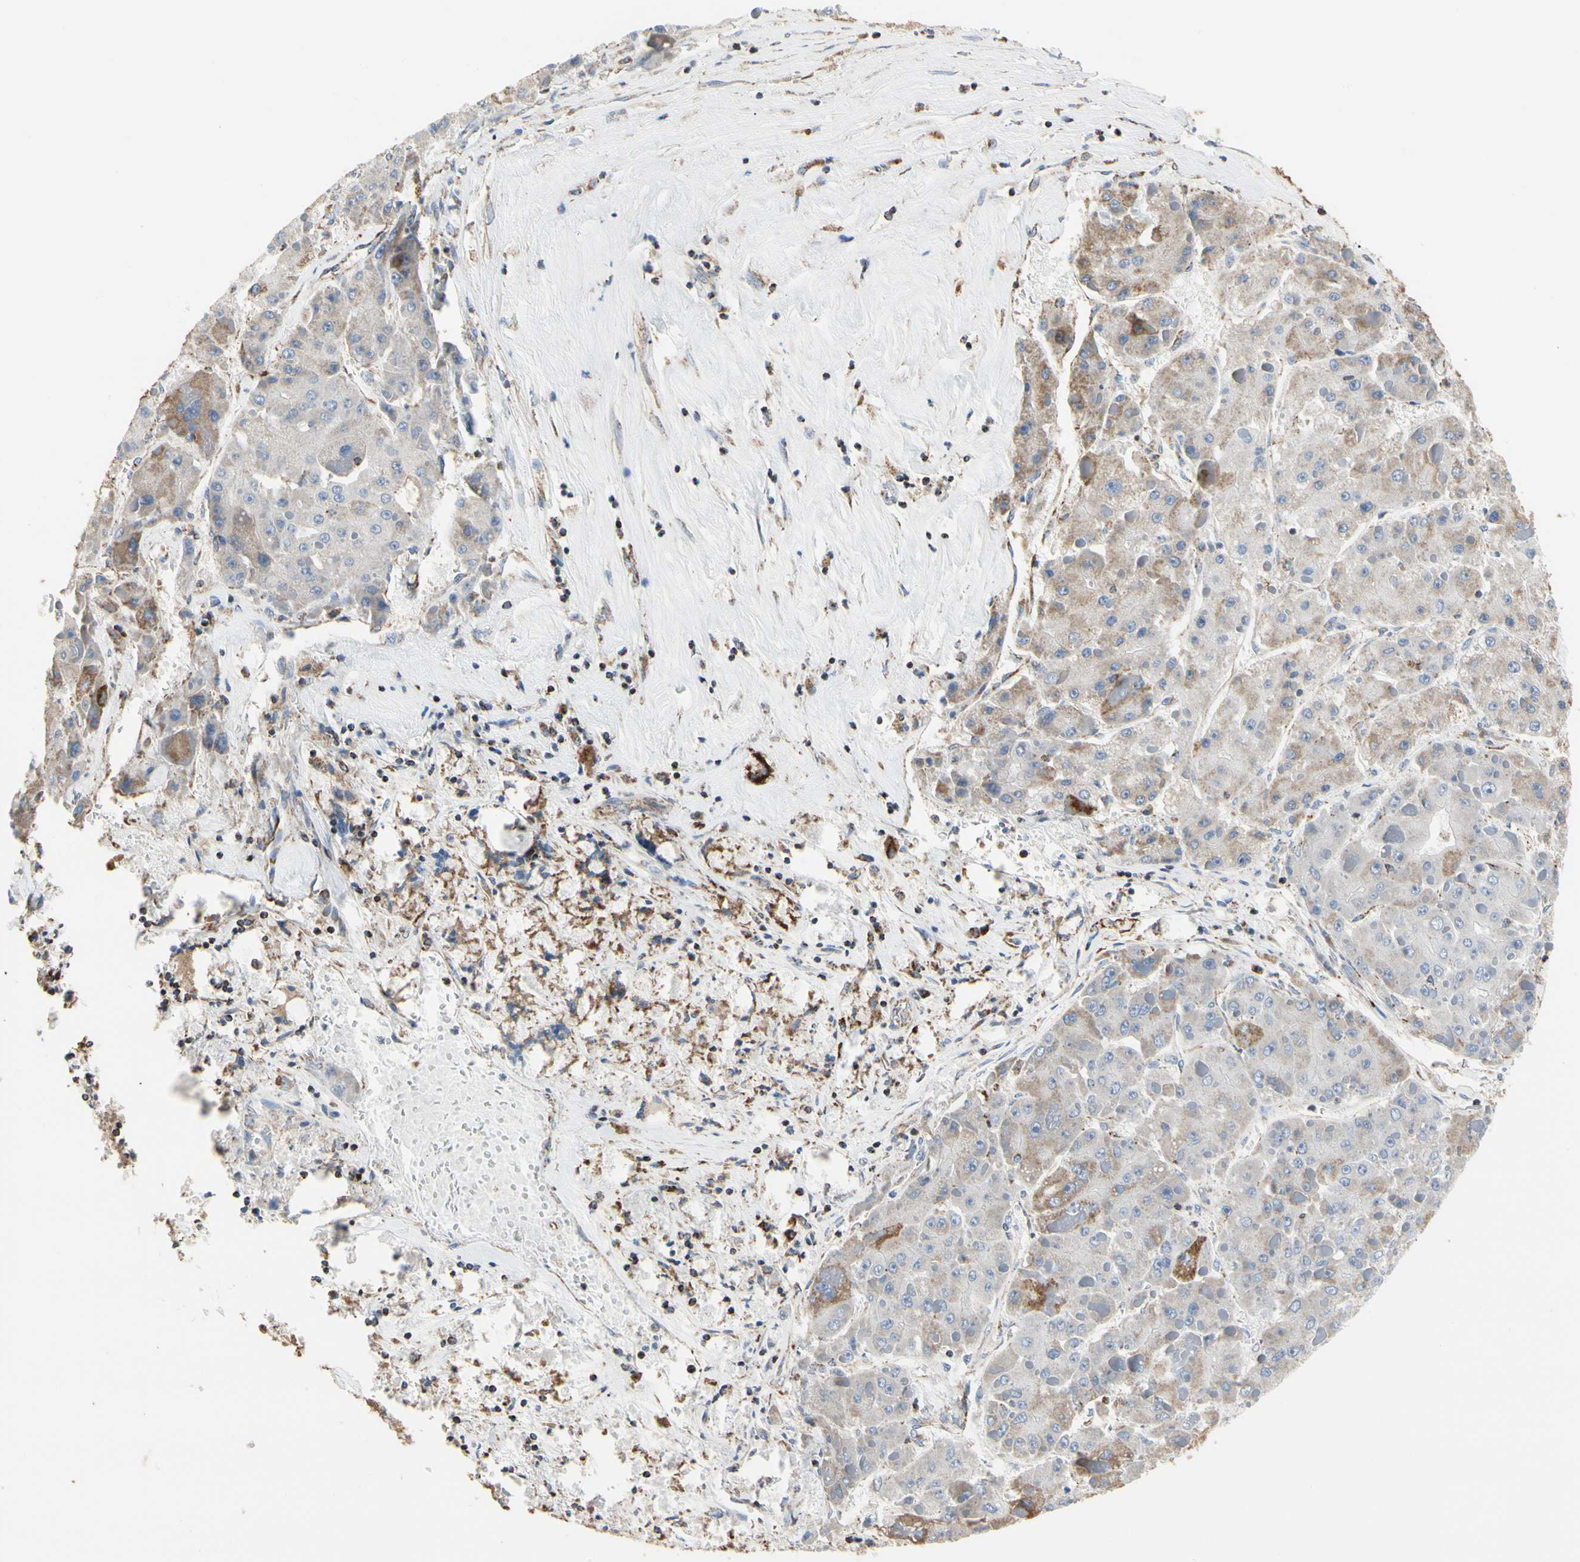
{"staining": {"intensity": "moderate", "quantity": "<25%", "location": "cytoplasmic/membranous"}, "tissue": "liver cancer", "cell_type": "Tumor cells", "image_type": "cancer", "snomed": [{"axis": "morphology", "description": "Carcinoma, Hepatocellular, NOS"}, {"axis": "topography", "description": "Liver"}], "caption": "About <25% of tumor cells in liver hepatocellular carcinoma exhibit moderate cytoplasmic/membranous protein staining as visualized by brown immunohistochemical staining.", "gene": "TUBA1A", "patient": {"sex": "female", "age": 73}}